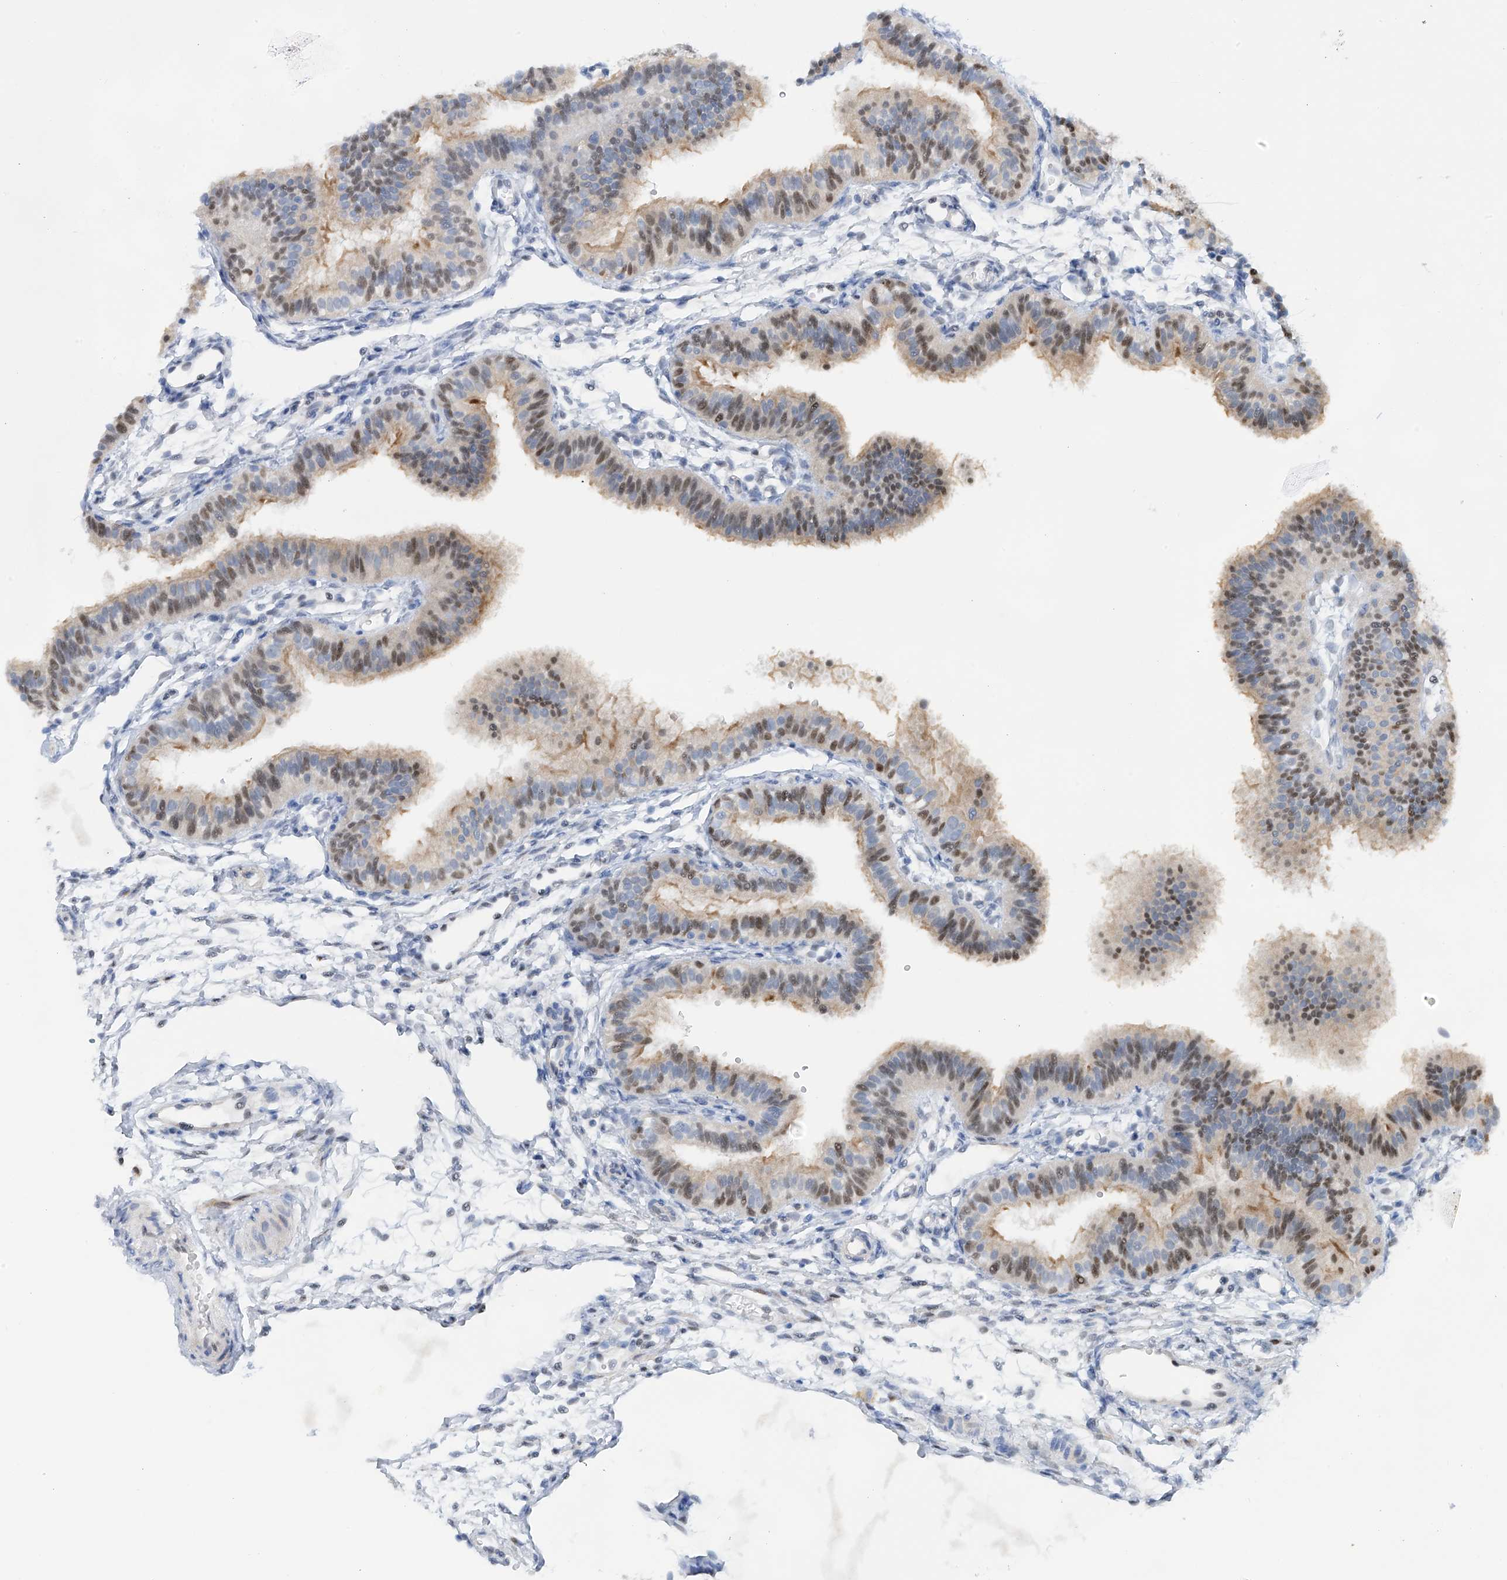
{"staining": {"intensity": "weak", "quantity": "25%-75%", "location": "cytoplasmic/membranous,nuclear"}, "tissue": "fallopian tube", "cell_type": "Glandular cells", "image_type": "normal", "snomed": [{"axis": "morphology", "description": "Normal tissue, NOS"}, {"axis": "topography", "description": "Fallopian tube"}], "caption": "Human fallopian tube stained for a protein (brown) demonstrates weak cytoplasmic/membranous,nuclear positive staining in approximately 25%-75% of glandular cells.", "gene": "PMM1", "patient": {"sex": "female", "age": 35}}